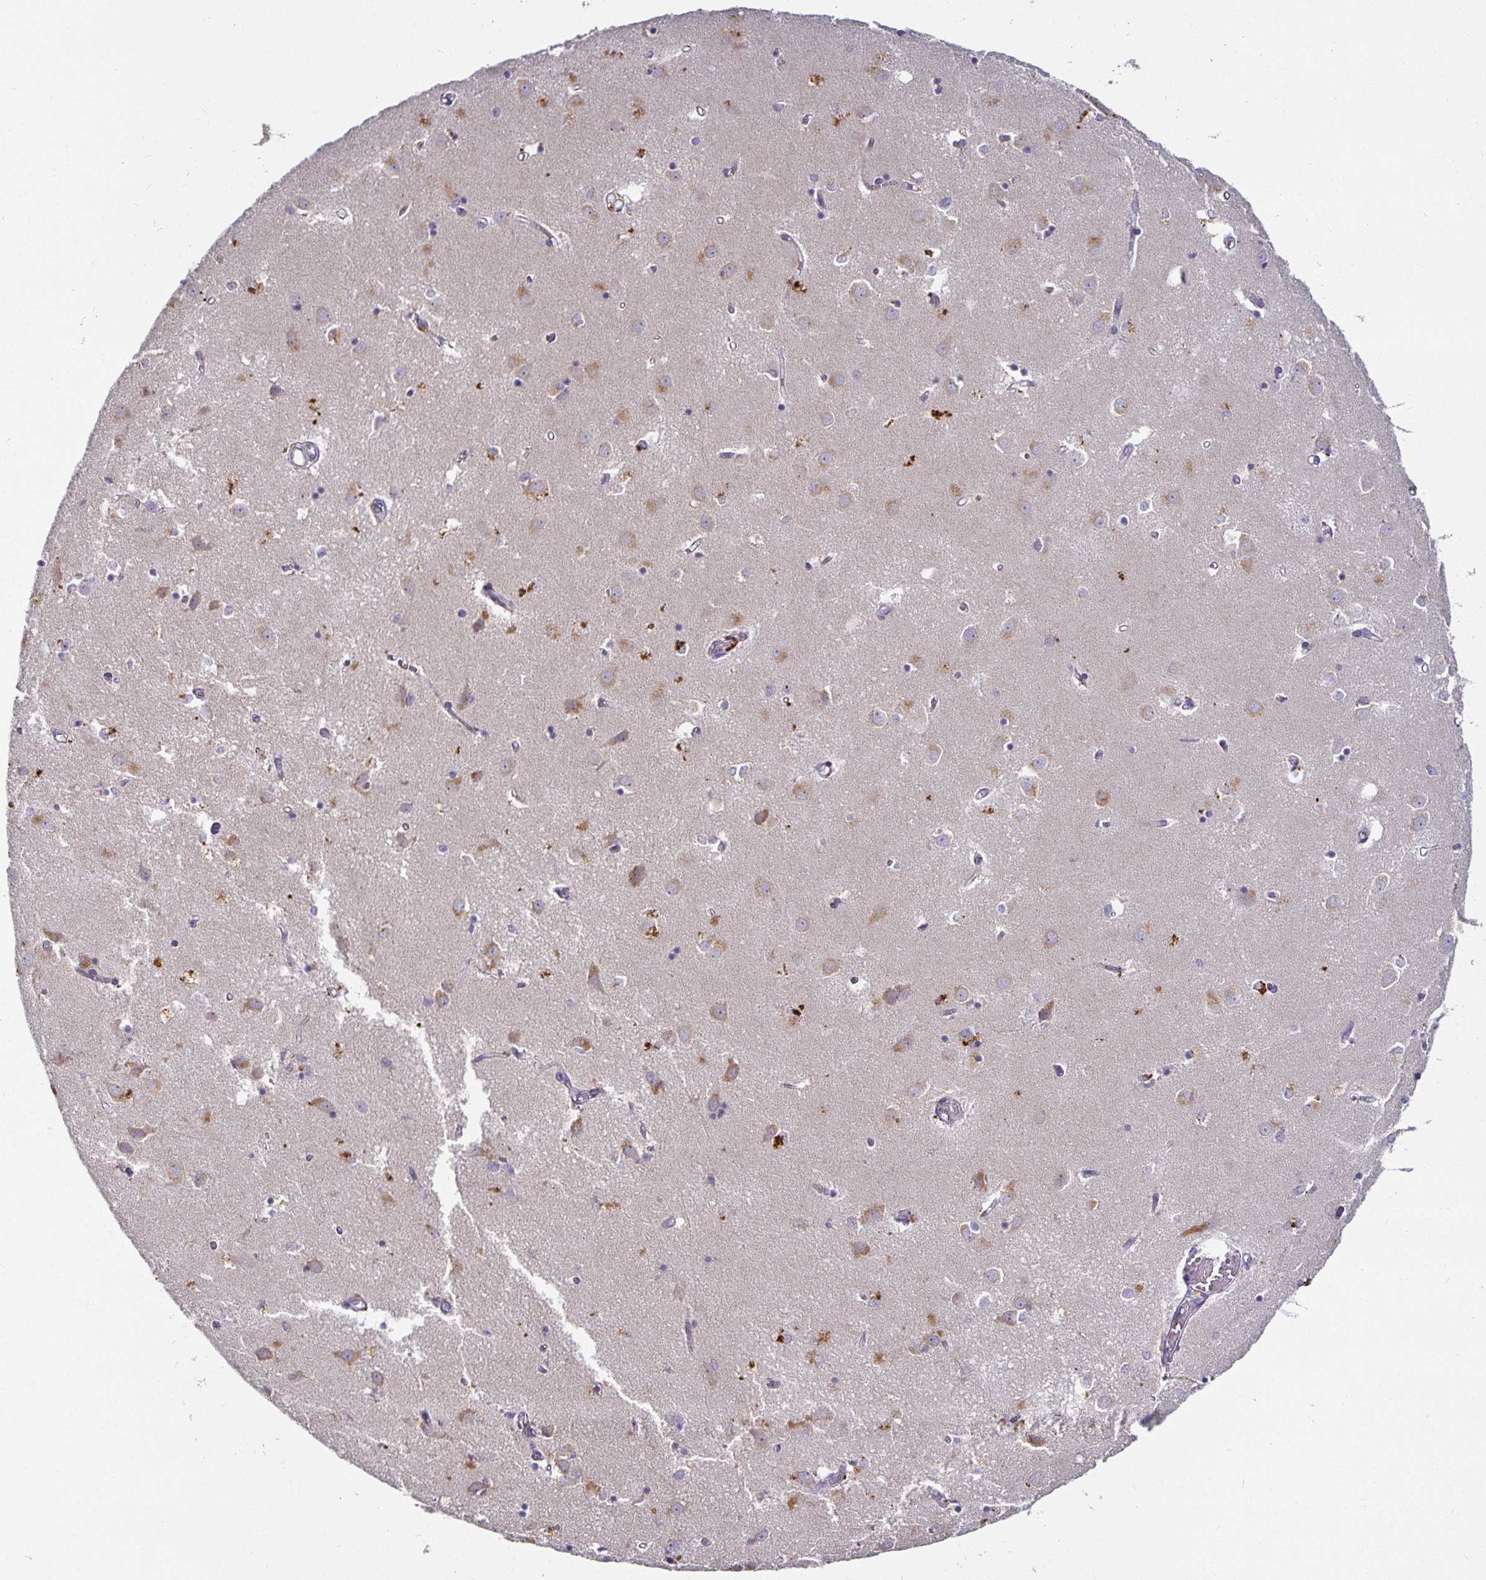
{"staining": {"intensity": "negative", "quantity": "none", "location": "none"}, "tissue": "caudate", "cell_type": "Glial cells", "image_type": "normal", "snomed": [{"axis": "morphology", "description": "Normal tissue, NOS"}, {"axis": "topography", "description": "Lateral ventricle wall"}], "caption": "Caudate was stained to show a protein in brown. There is no significant positivity in glial cells. The staining is performed using DAB (3,3'-diaminobenzidine) brown chromogen with nuclei counter-stained in using hematoxylin.", "gene": "CA12", "patient": {"sex": "male", "age": 54}}